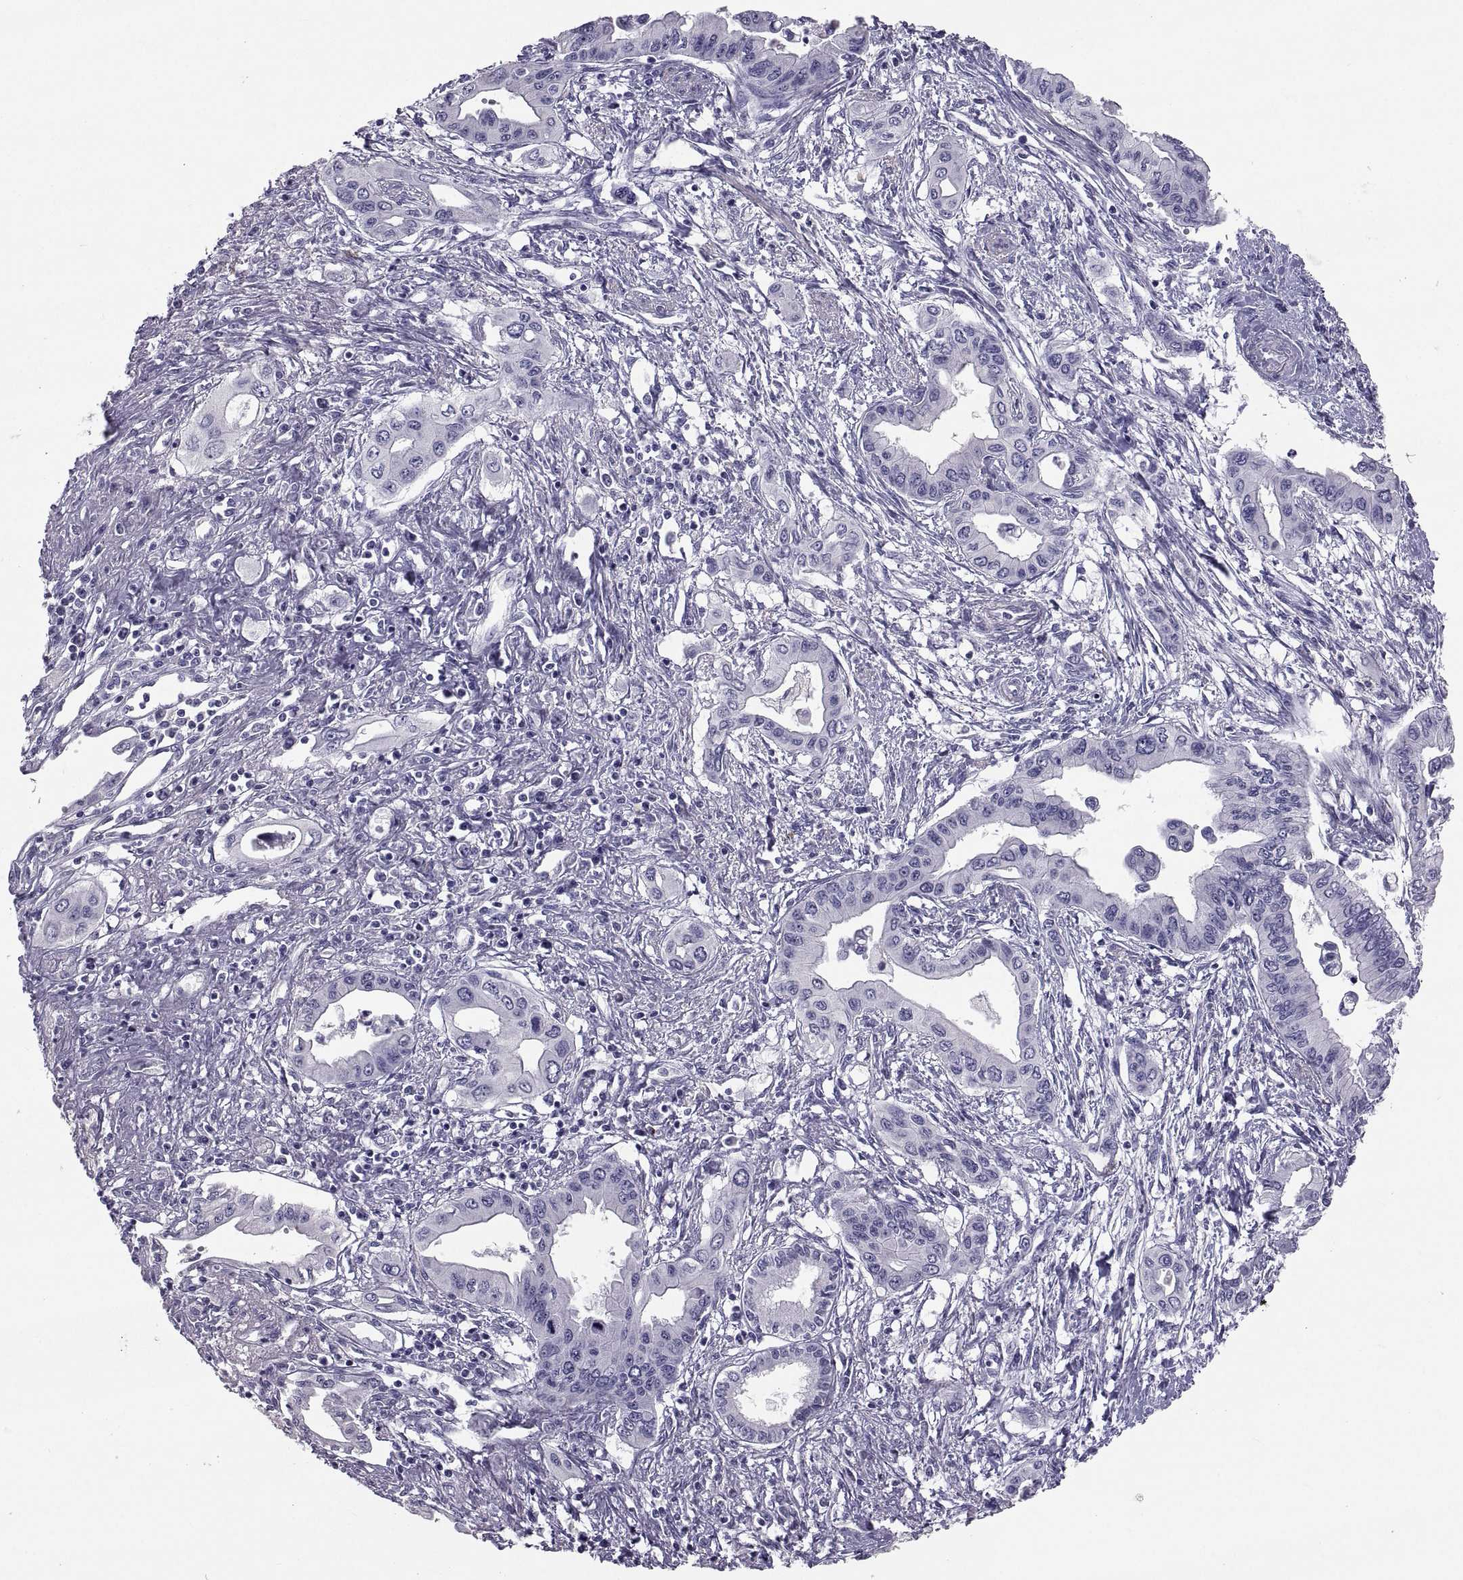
{"staining": {"intensity": "negative", "quantity": "none", "location": "none"}, "tissue": "pancreatic cancer", "cell_type": "Tumor cells", "image_type": "cancer", "snomed": [{"axis": "morphology", "description": "Adenocarcinoma, NOS"}, {"axis": "topography", "description": "Pancreas"}], "caption": "Image shows no significant protein expression in tumor cells of pancreatic cancer.", "gene": "IGSF1", "patient": {"sex": "female", "age": 62}}